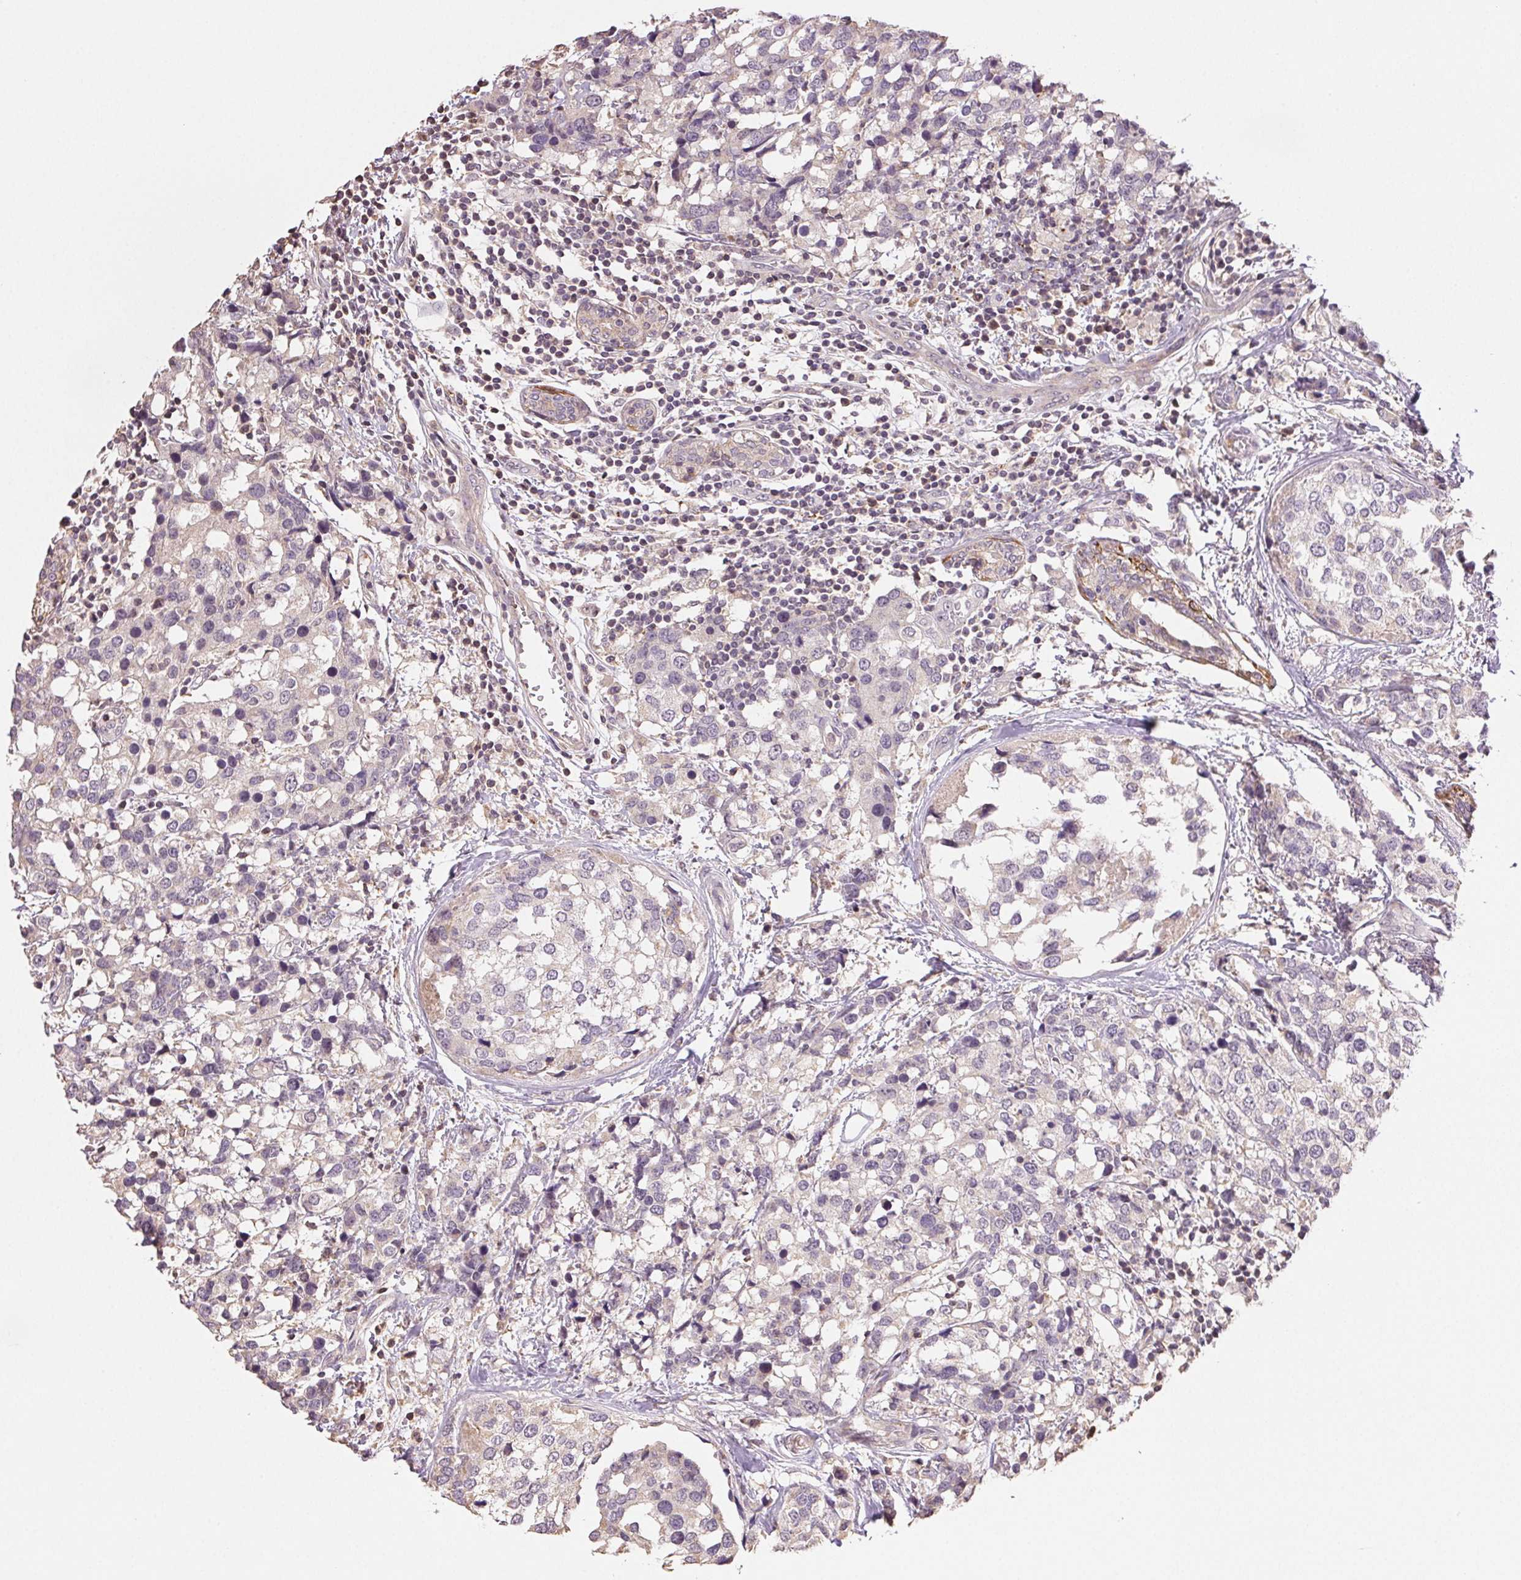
{"staining": {"intensity": "negative", "quantity": "none", "location": "none"}, "tissue": "breast cancer", "cell_type": "Tumor cells", "image_type": "cancer", "snomed": [{"axis": "morphology", "description": "Lobular carcinoma"}, {"axis": "topography", "description": "Breast"}], "caption": "Tumor cells are negative for protein expression in human breast lobular carcinoma.", "gene": "TMEM253", "patient": {"sex": "female", "age": 59}}